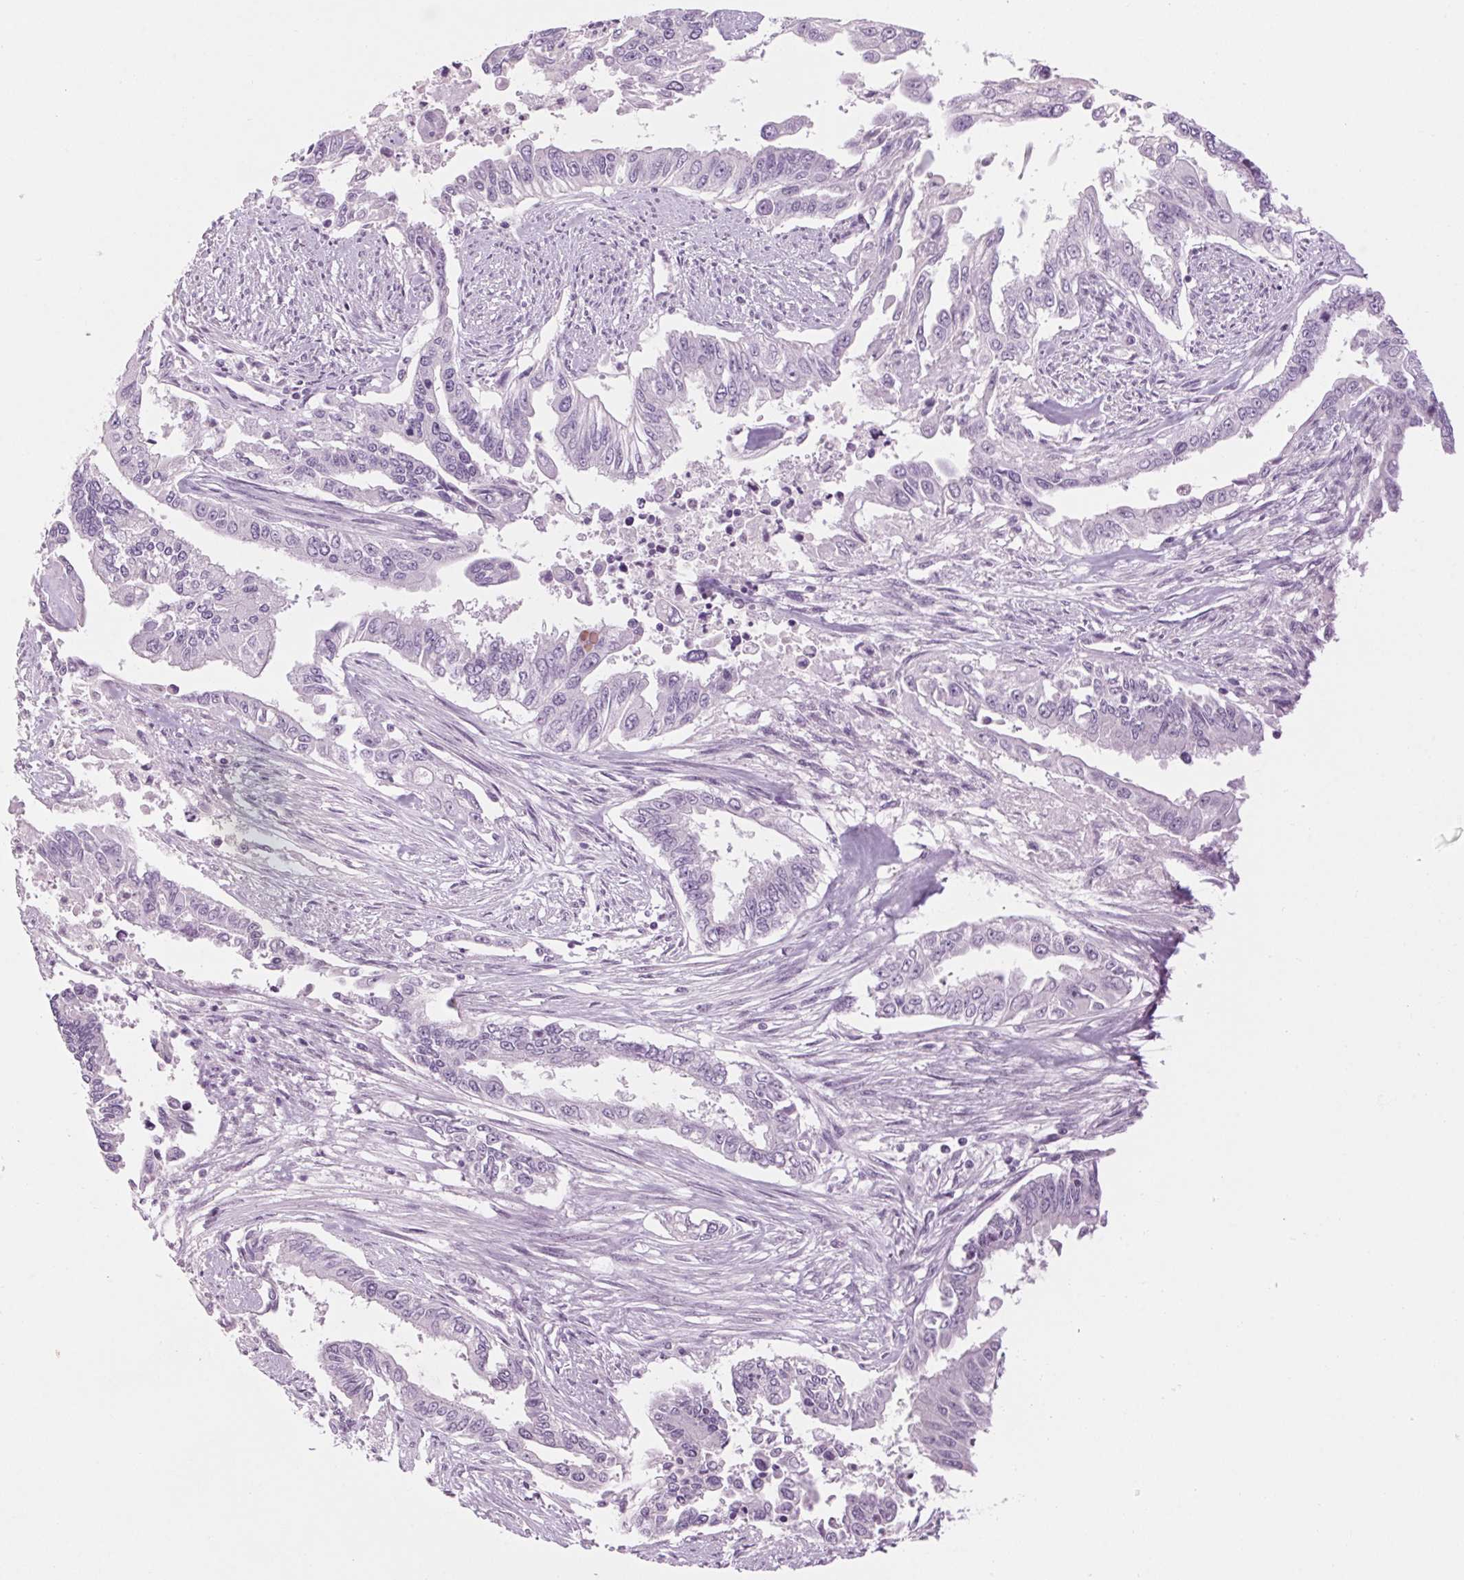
{"staining": {"intensity": "negative", "quantity": "none", "location": "none"}, "tissue": "endometrial cancer", "cell_type": "Tumor cells", "image_type": "cancer", "snomed": [{"axis": "morphology", "description": "Adenocarcinoma, NOS"}, {"axis": "topography", "description": "Uterus"}], "caption": "Immunohistochemistry image of neoplastic tissue: endometrial cancer (adenocarcinoma) stained with DAB (3,3'-diaminobenzidine) shows no significant protein positivity in tumor cells. (DAB immunohistochemistry with hematoxylin counter stain).", "gene": "RPTN", "patient": {"sex": "female", "age": 59}}